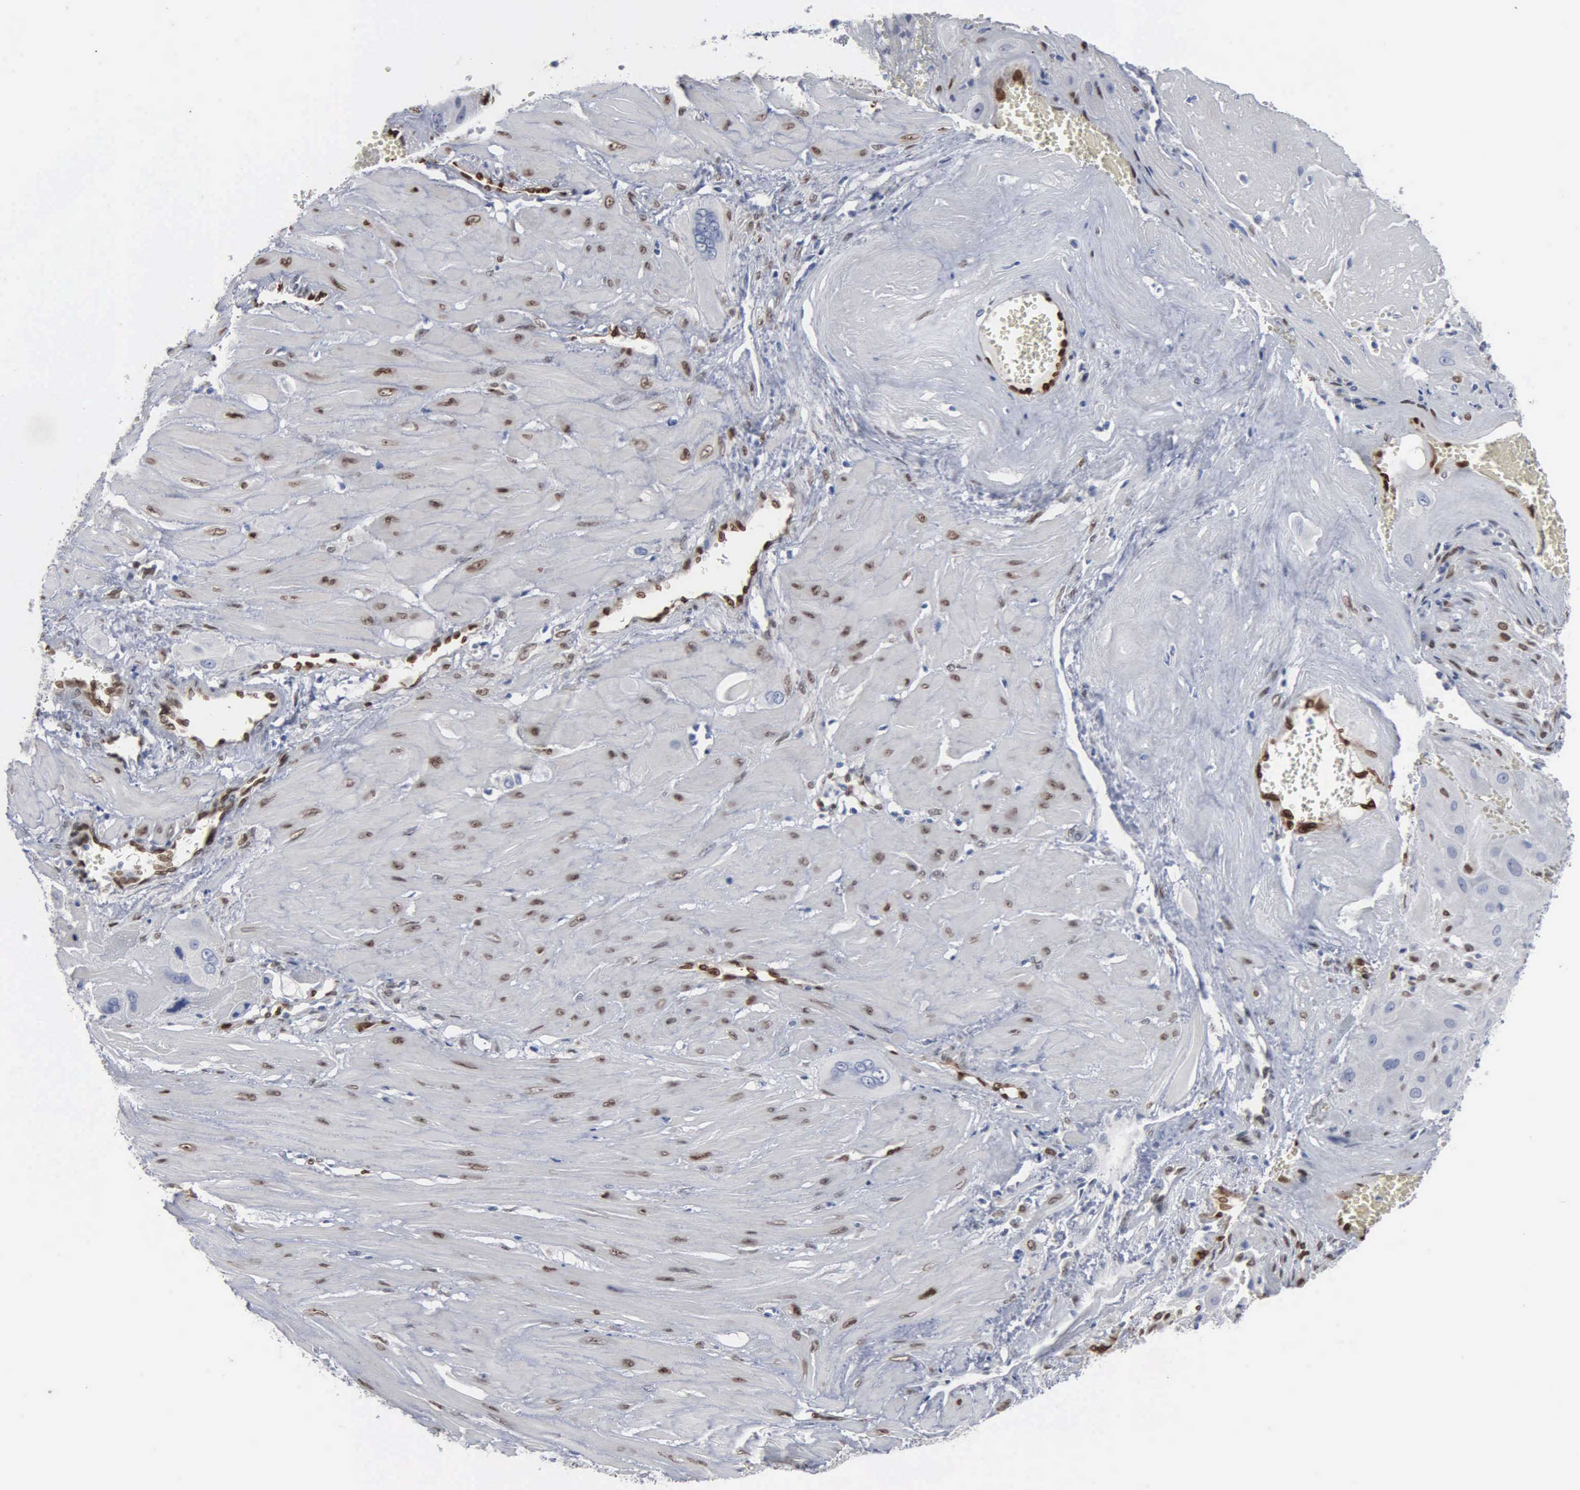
{"staining": {"intensity": "negative", "quantity": "none", "location": "none"}, "tissue": "cervical cancer", "cell_type": "Tumor cells", "image_type": "cancer", "snomed": [{"axis": "morphology", "description": "Squamous cell carcinoma, NOS"}, {"axis": "topography", "description": "Cervix"}], "caption": "The image exhibits no staining of tumor cells in cervical cancer (squamous cell carcinoma). (DAB (3,3'-diaminobenzidine) immunohistochemistry (IHC), high magnification).", "gene": "FGF2", "patient": {"sex": "female", "age": 34}}